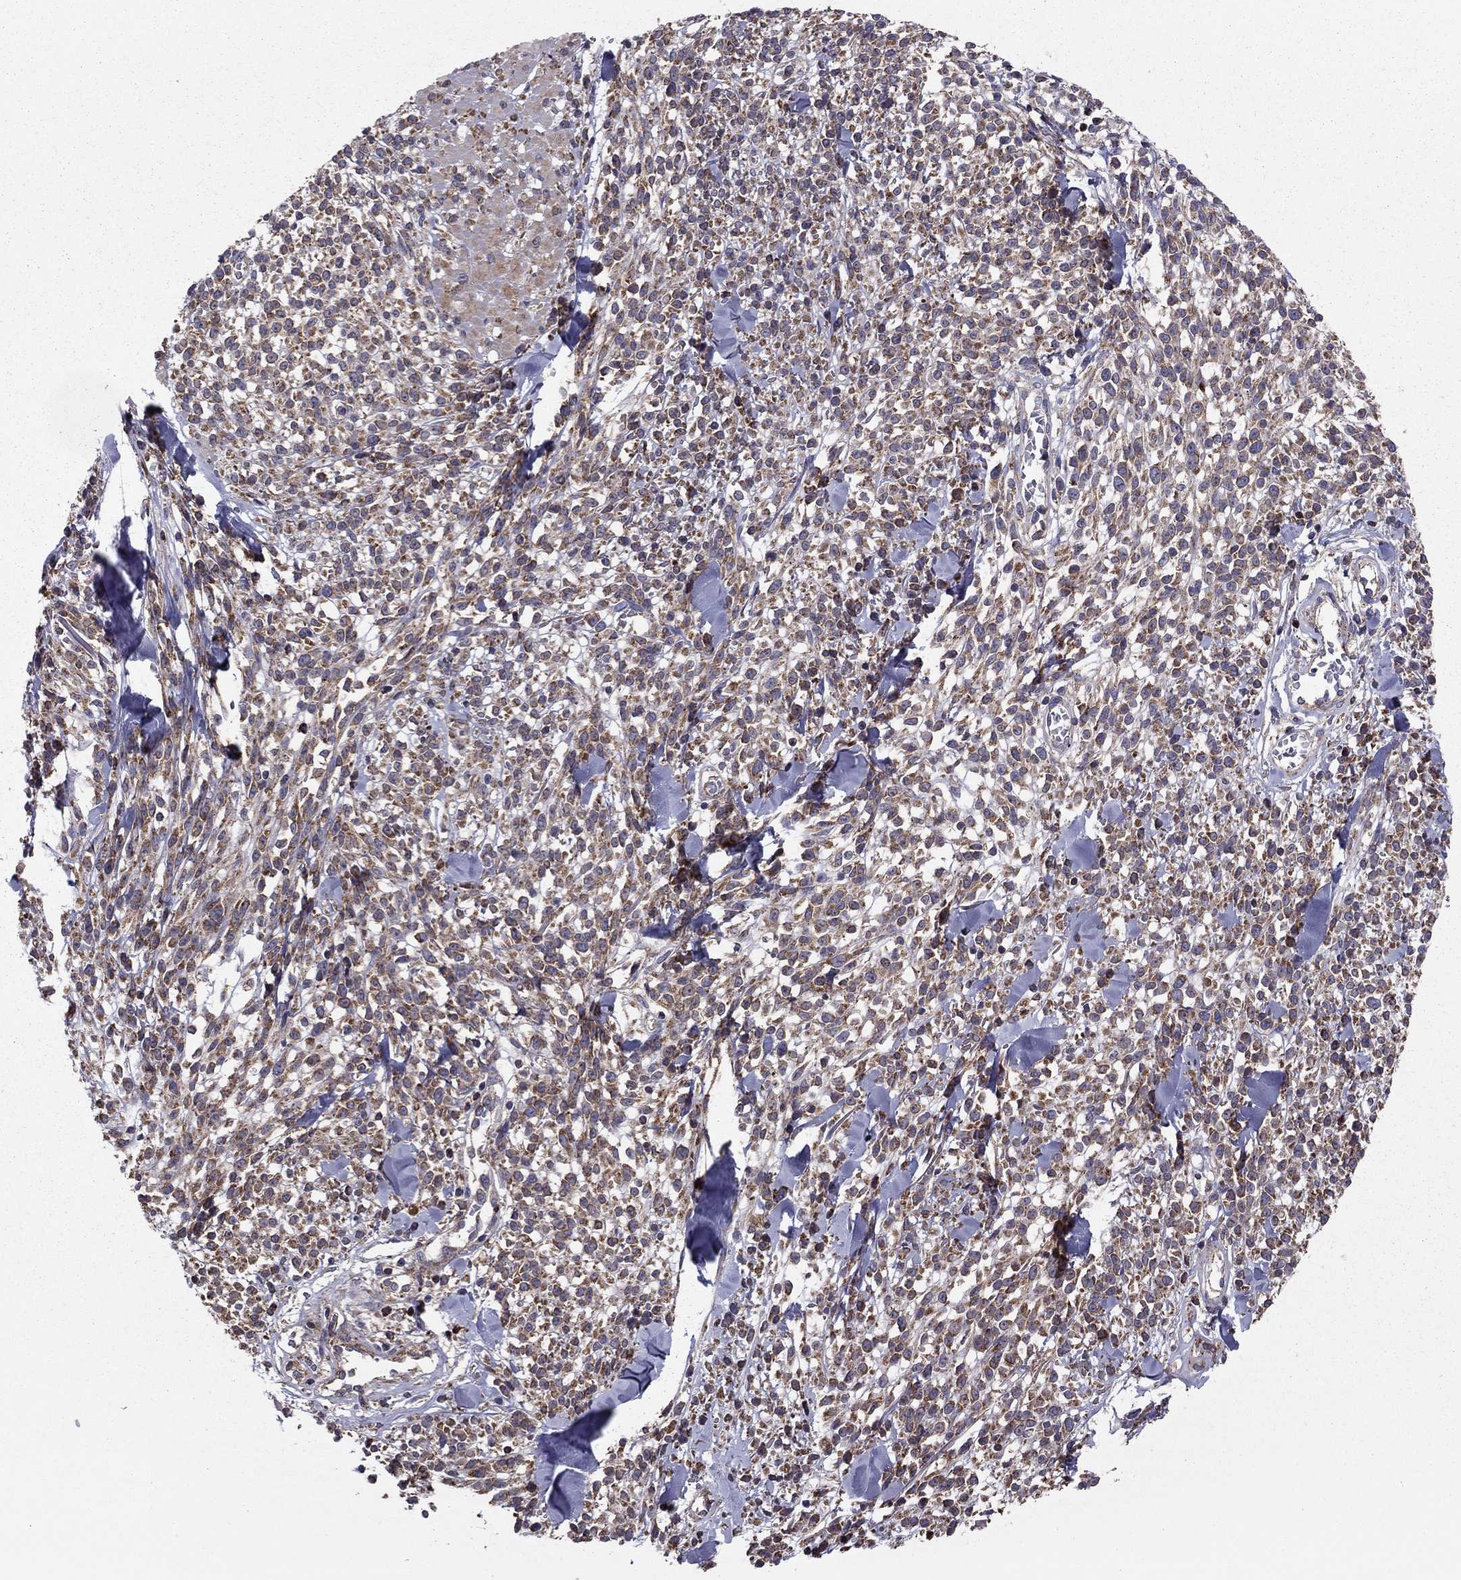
{"staining": {"intensity": "moderate", "quantity": "25%-75%", "location": "cytoplasmic/membranous"}, "tissue": "melanoma", "cell_type": "Tumor cells", "image_type": "cancer", "snomed": [{"axis": "morphology", "description": "Malignant melanoma, NOS"}, {"axis": "topography", "description": "Skin"}, {"axis": "topography", "description": "Skin of trunk"}], "caption": "The histopathology image displays a brown stain indicating the presence of a protein in the cytoplasmic/membranous of tumor cells in malignant melanoma. (DAB (3,3'-diaminobenzidine) = brown stain, brightfield microscopy at high magnification).", "gene": "ALG6", "patient": {"sex": "male", "age": 74}}